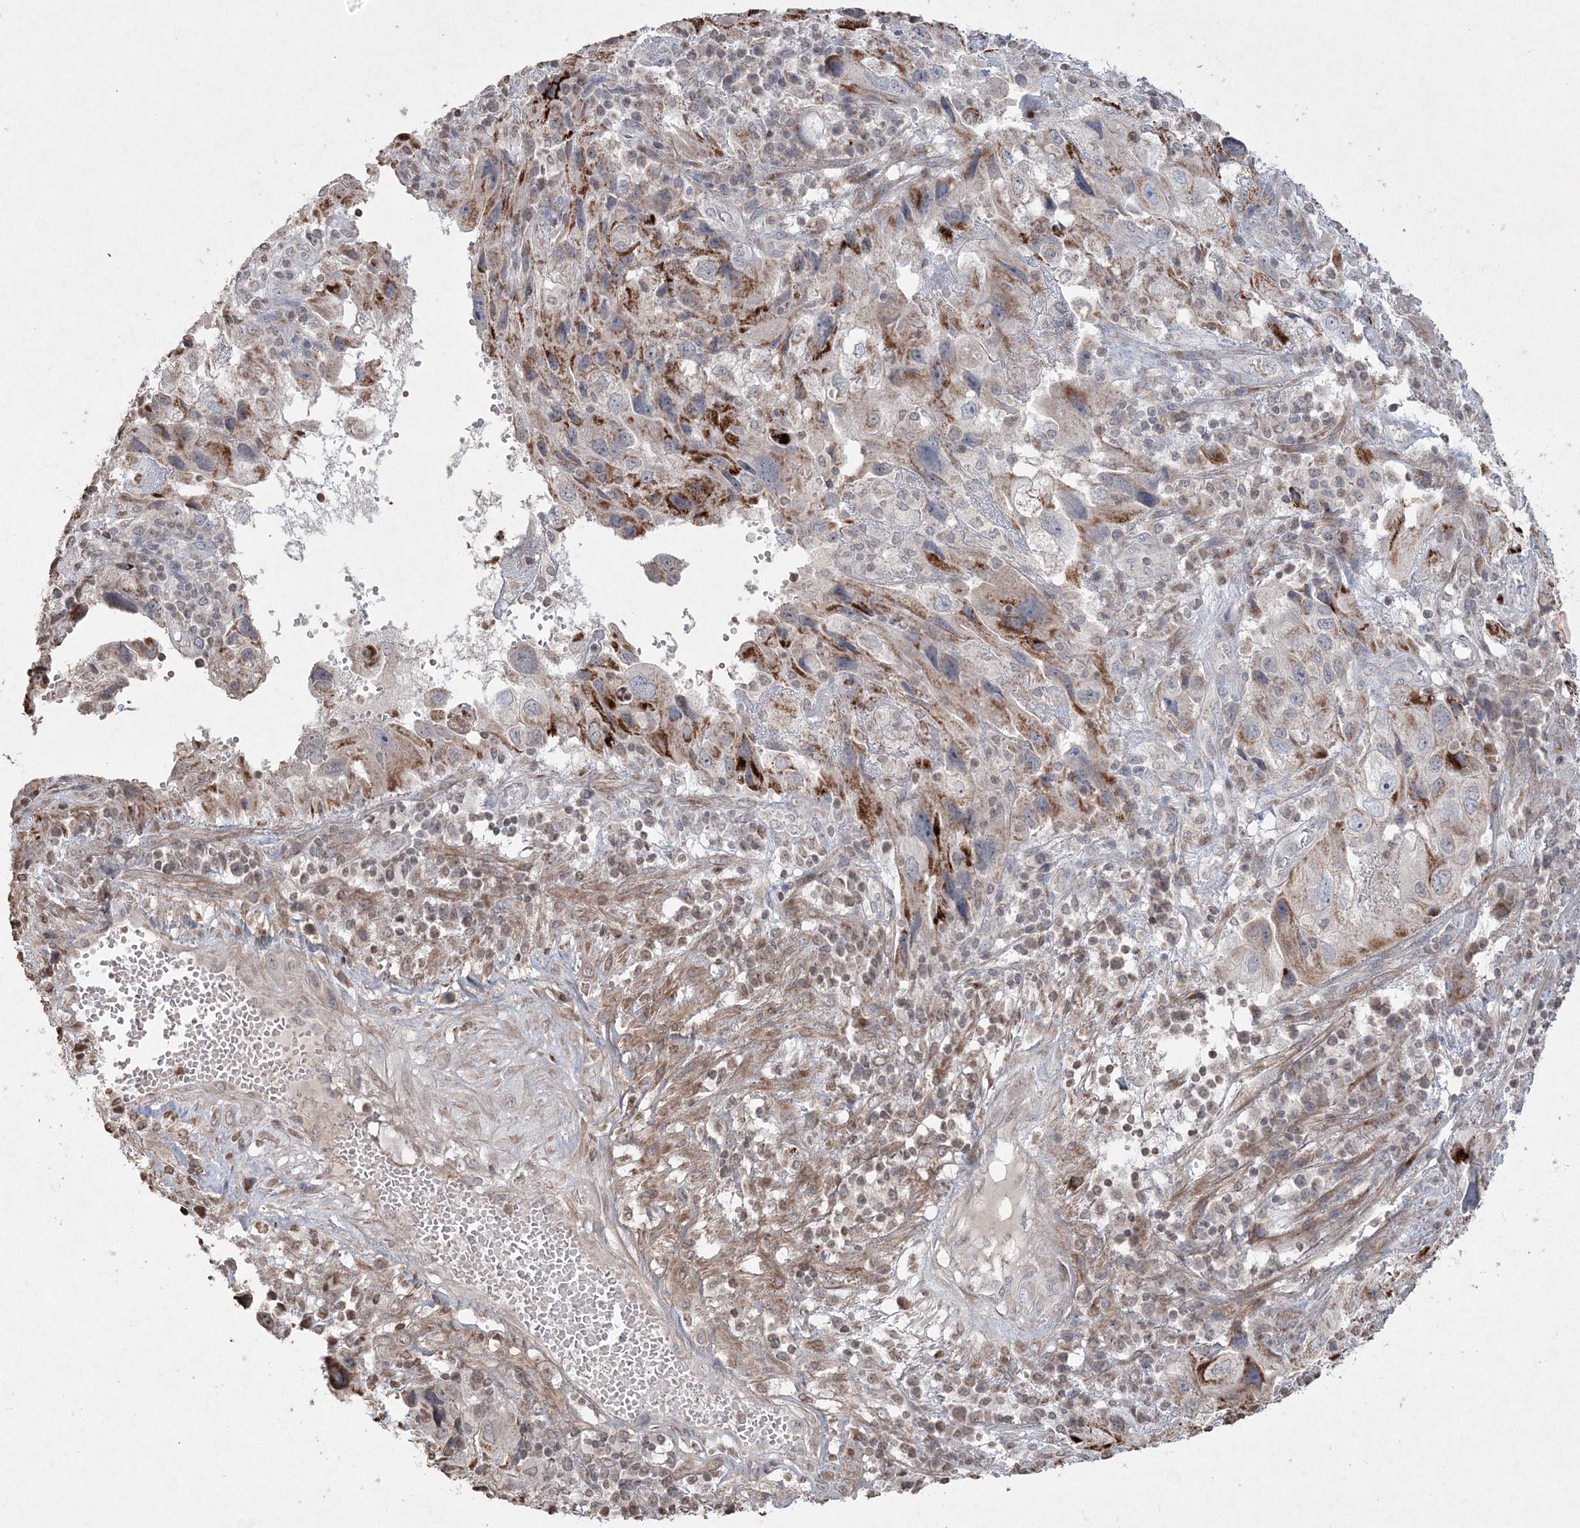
{"staining": {"intensity": "strong", "quantity": "<25%", "location": "cytoplasmic/membranous"}, "tissue": "endometrial cancer", "cell_type": "Tumor cells", "image_type": "cancer", "snomed": [{"axis": "morphology", "description": "Adenocarcinoma, NOS"}, {"axis": "topography", "description": "Endometrium"}], "caption": "Immunohistochemistry staining of adenocarcinoma (endometrial), which displays medium levels of strong cytoplasmic/membranous positivity in approximately <25% of tumor cells indicating strong cytoplasmic/membranous protein staining. The staining was performed using DAB (brown) for protein detection and nuclei were counterstained in hematoxylin (blue).", "gene": "TTC7A", "patient": {"sex": "female", "age": 49}}